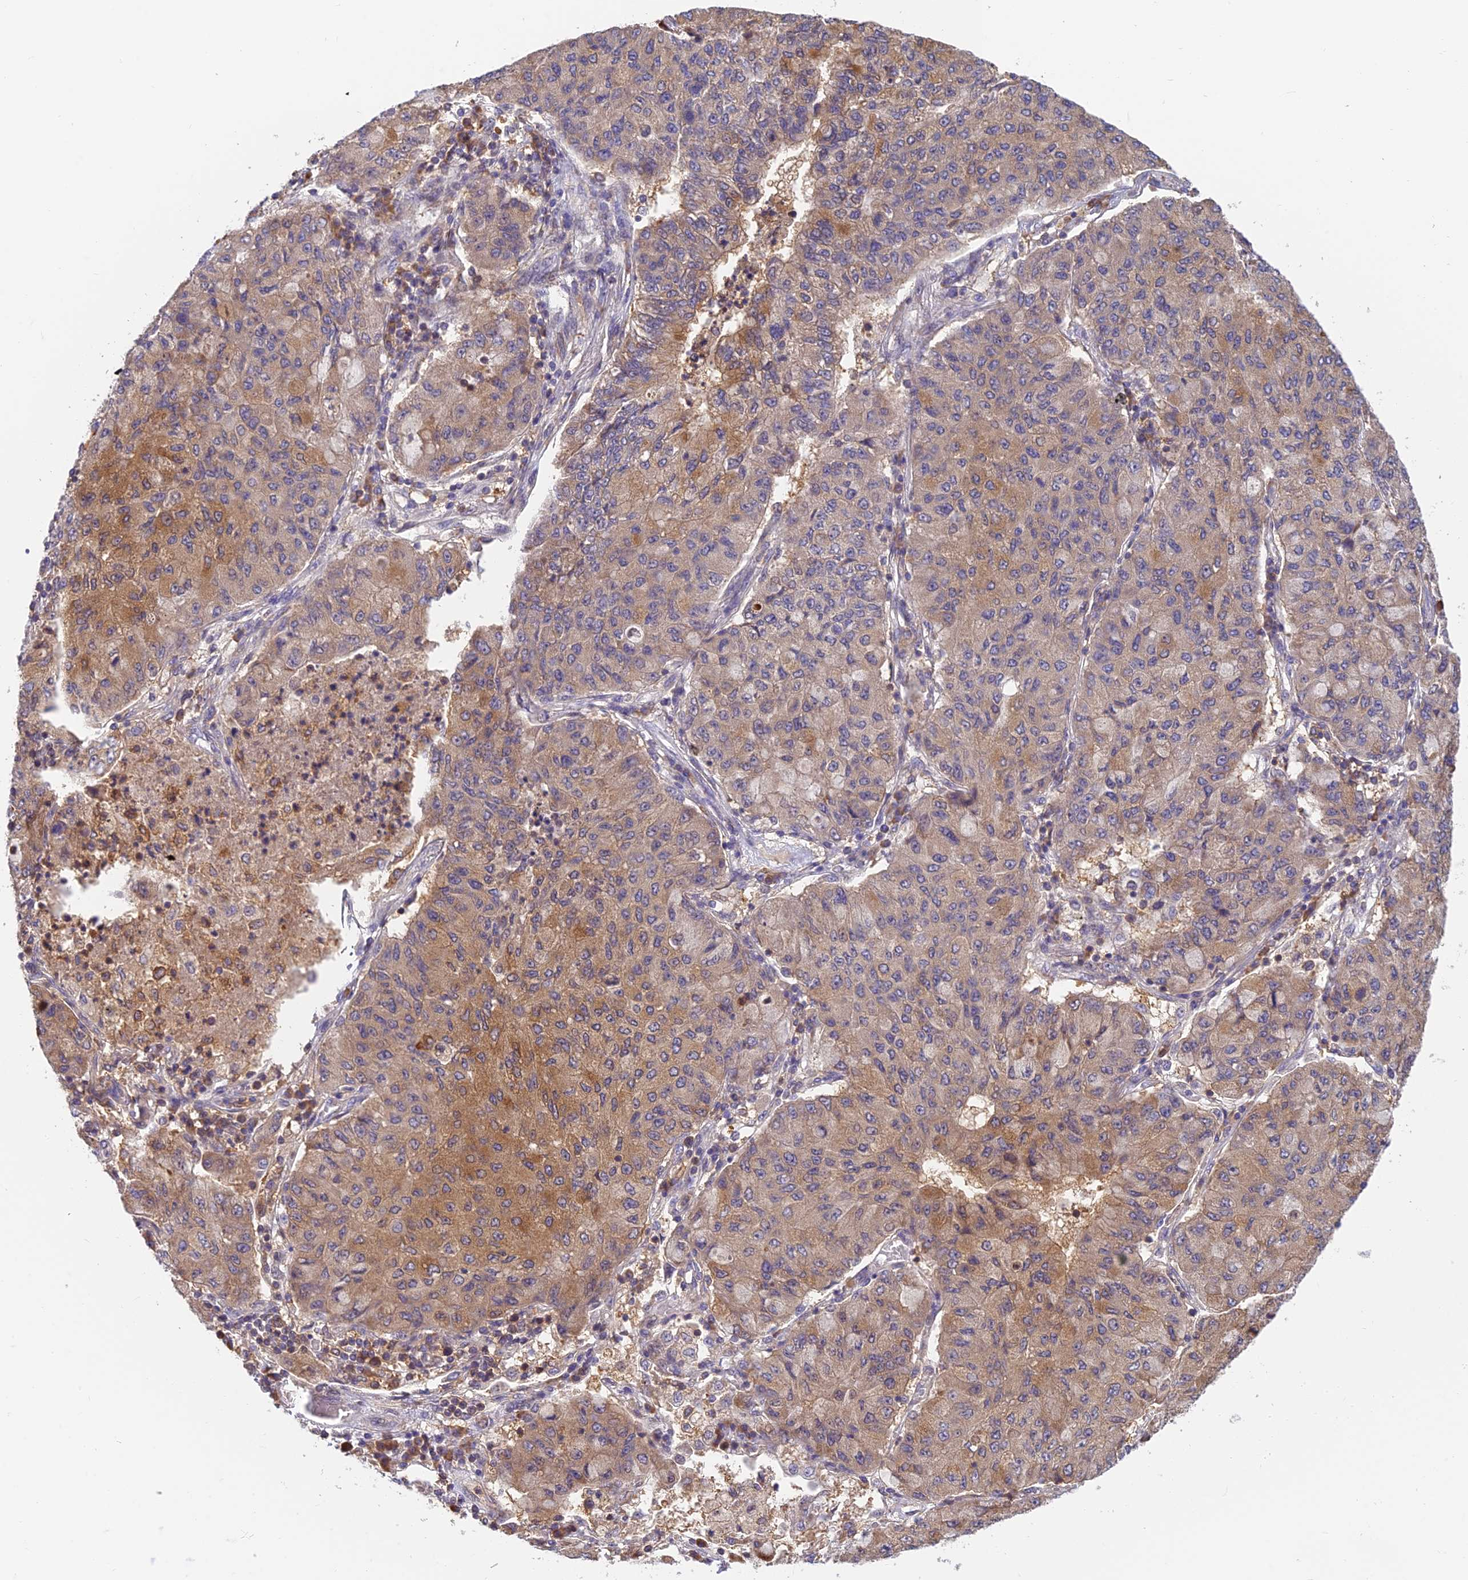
{"staining": {"intensity": "moderate", "quantity": "25%-75%", "location": "cytoplasmic/membranous"}, "tissue": "lung cancer", "cell_type": "Tumor cells", "image_type": "cancer", "snomed": [{"axis": "morphology", "description": "Squamous cell carcinoma, NOS"}, {"axis": "topography", "description": "Lung"}], "caption": "A medium amount of moderate cytoplasmic/membranous positivity is present in about 25%-75% of tumor cells in lung cancer tissue.", "gene": "IPO5", "patient": {"sex": "male", "age": 74}}